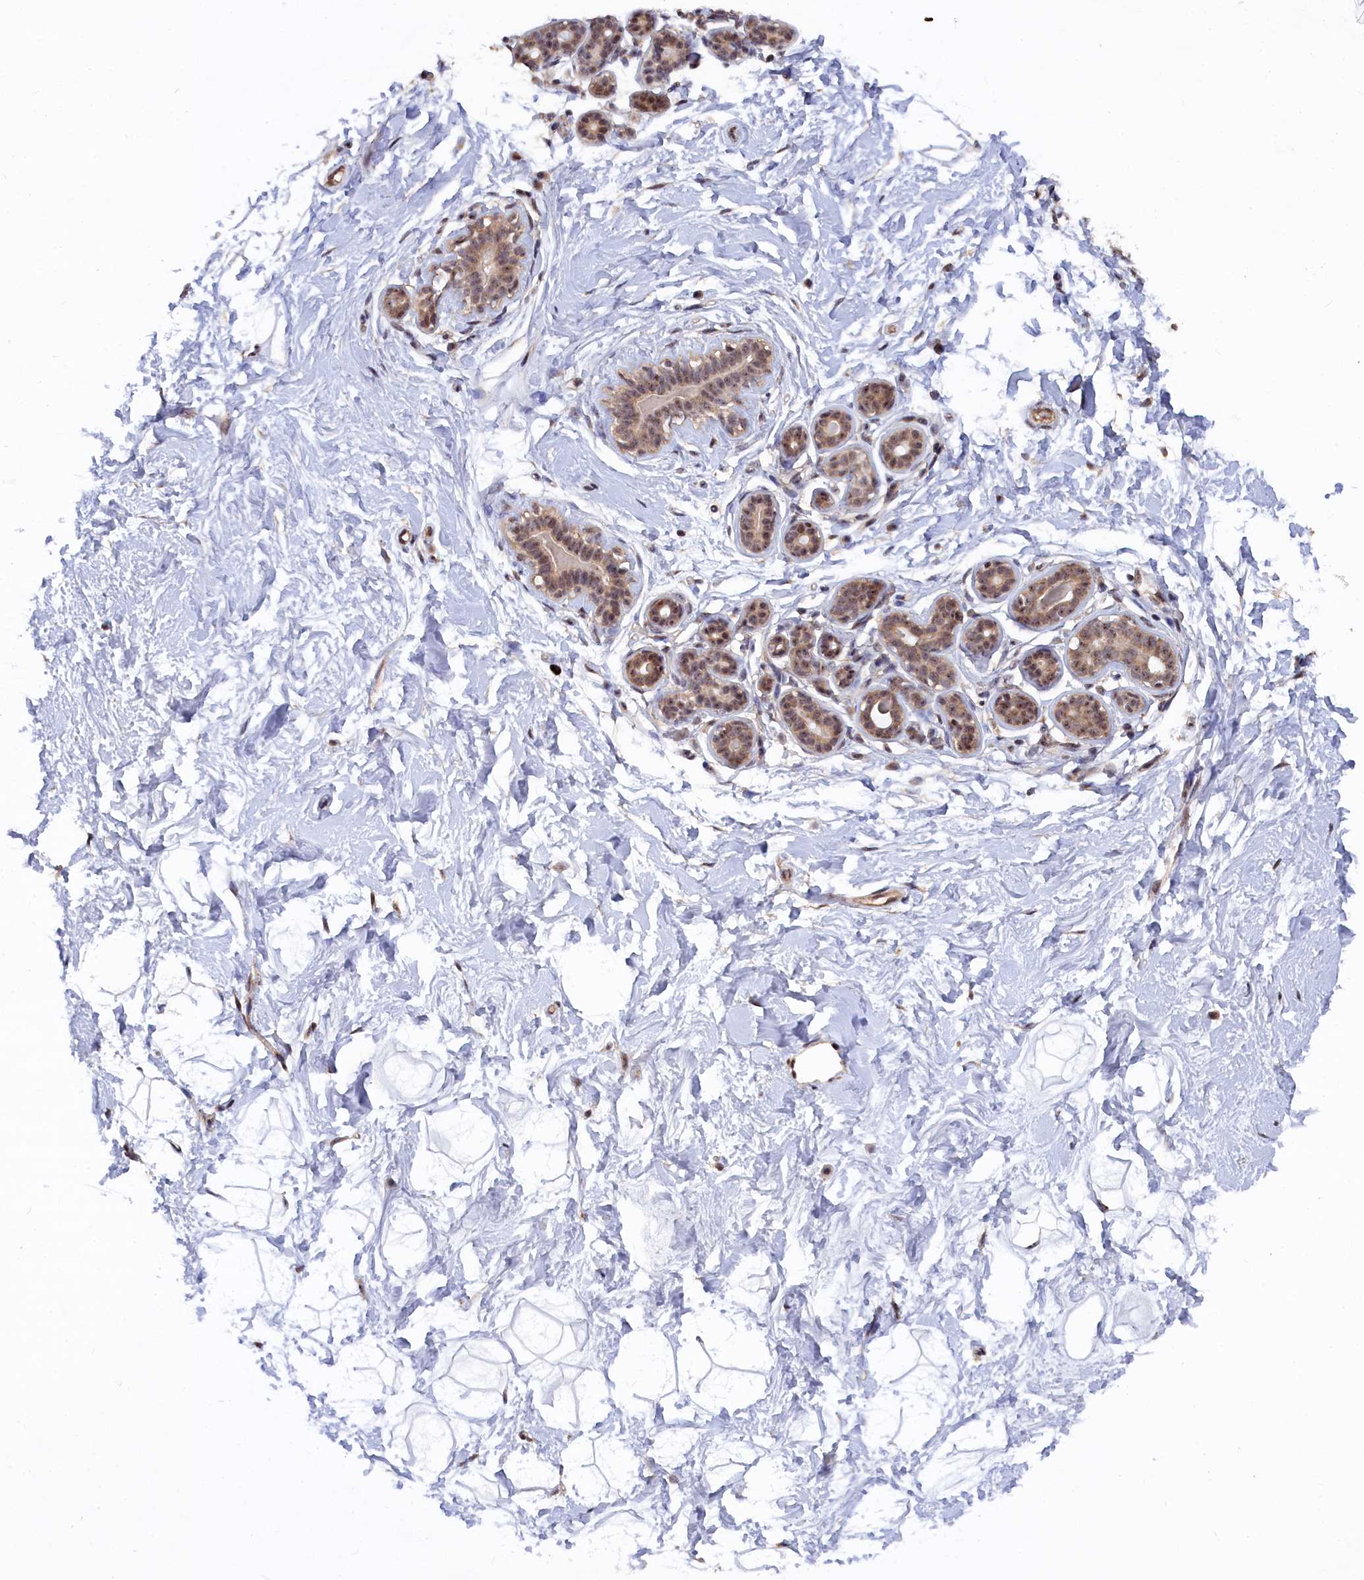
{"staining": {"intensity": "negative", "quantity": "none", "location": "none"}, "tissue": "breast", "cell_type": "Adipocytes", "image_type": "normal", "snomed": [{"axis": "morphology", "description": "Normal tissue, NOS"}, {"axis": "morphology", "description": "Adenoma, NOS"}, {"axis": "topography", "description": "Breast"}], "caption": "Human breast stained for a protein using immunohistochemistry displays no positivity in adipocytes.", "gene": "TAB1", "patient": {"sex": "female", "age": 23}}